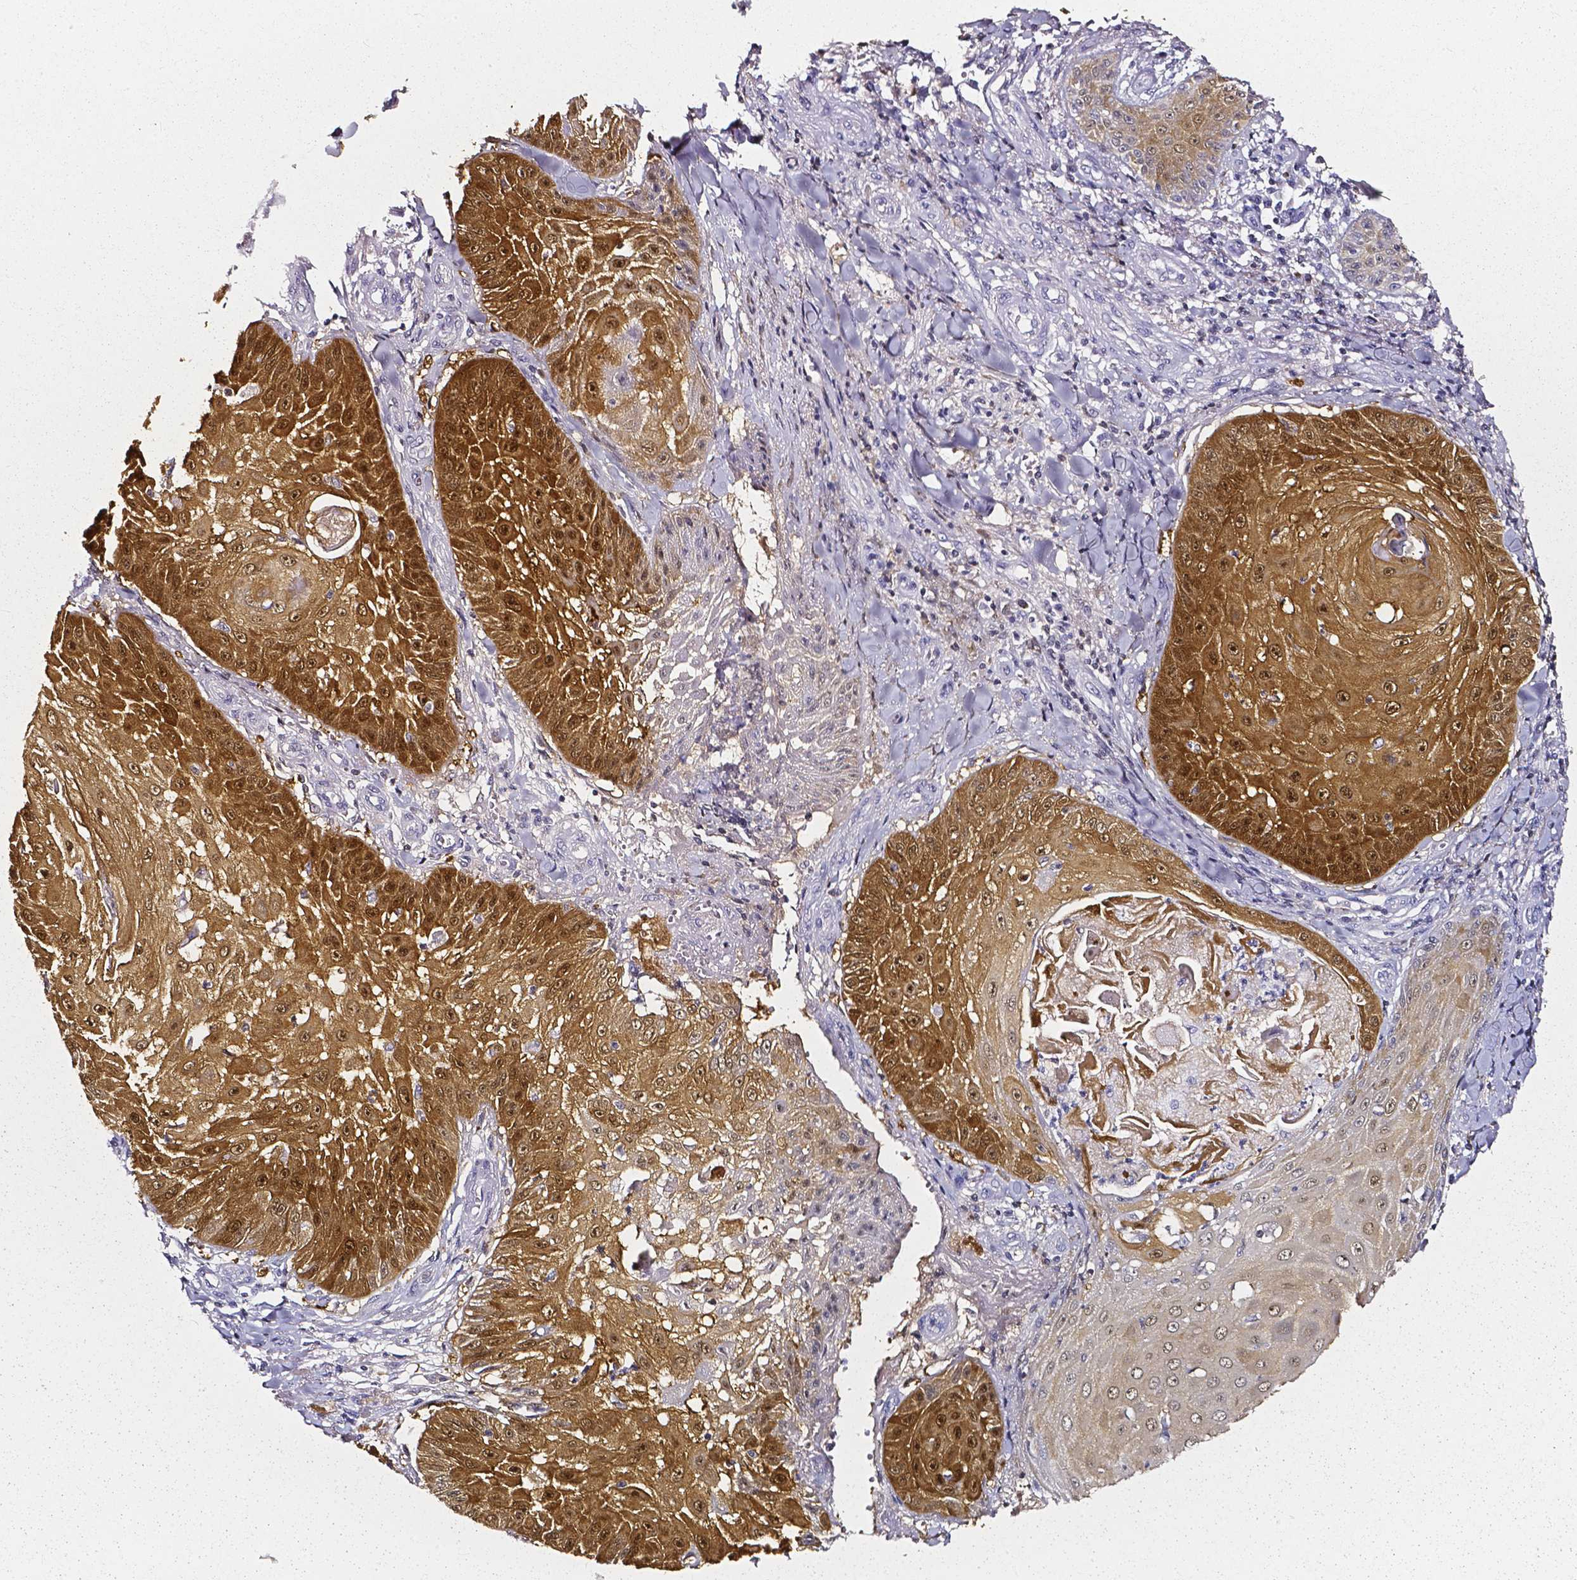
{"staining": {"intensity": "moderate", "quantity": ">75%", "location": "cytoplasmic/membranous,nuclear"}, "tissue": "skin cancer", "cell_type": "Tumor cells", "image_type": "cancer", "snomed": [{"axis": "morphology", "description": "Squamous cell carcinoma, NOS"}, {"axis": "topography", "description": "Skin"}], "caption": "The photomicrograph shows immunohistochemical staining of squamous cell carcinoma (skin). There is moderate cytoplasmic/membranous and nuclear positivity is identified in approximately >75% of tumor cells. Immunohistochemistry (ihc) stains the protein of interest in brown and the nuclei are stained blue.", "gene": "AKR1B10", "patient": {"sex": "male", "age": 70}}